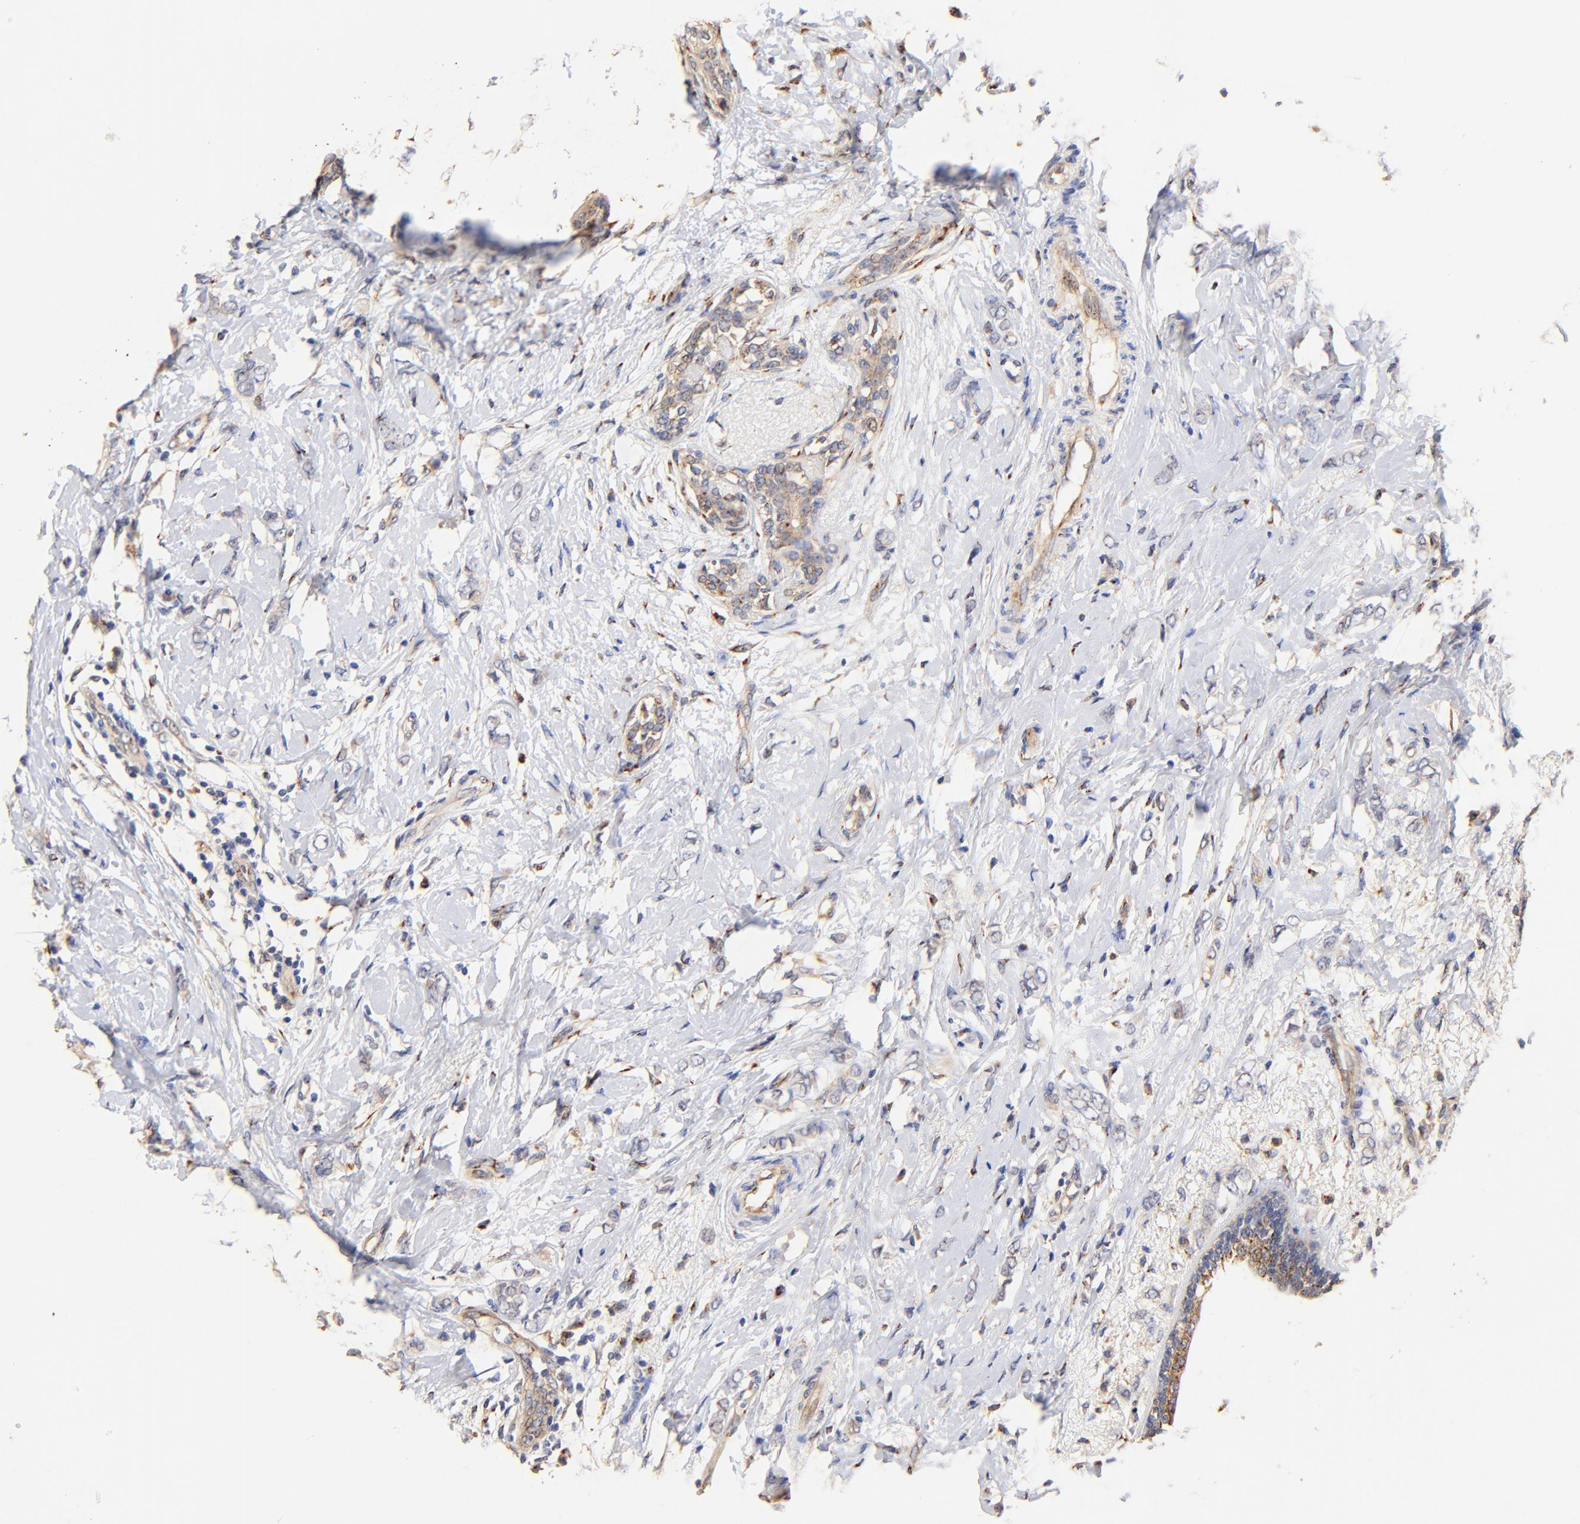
{"staining": {"intensity": "negative", "quantity": "none", "location": "none"}, "tissue": "breast cancer", "cell_type": "Tumor cells", "image_type": "cancer", "snomed": [{"axis": "morphology", "description": "Normal tissue, NOS"}, {"axis": "morphology", "description": "Lobular carcinoma"}, {"axis": "topography", "description": "Breast"}], "caption": "Tumor cells are negative for brown protein staining in lobular carcinoma (breast).", "gene": "FMNL3", "patient": {"sex": "female", "age": 47}}